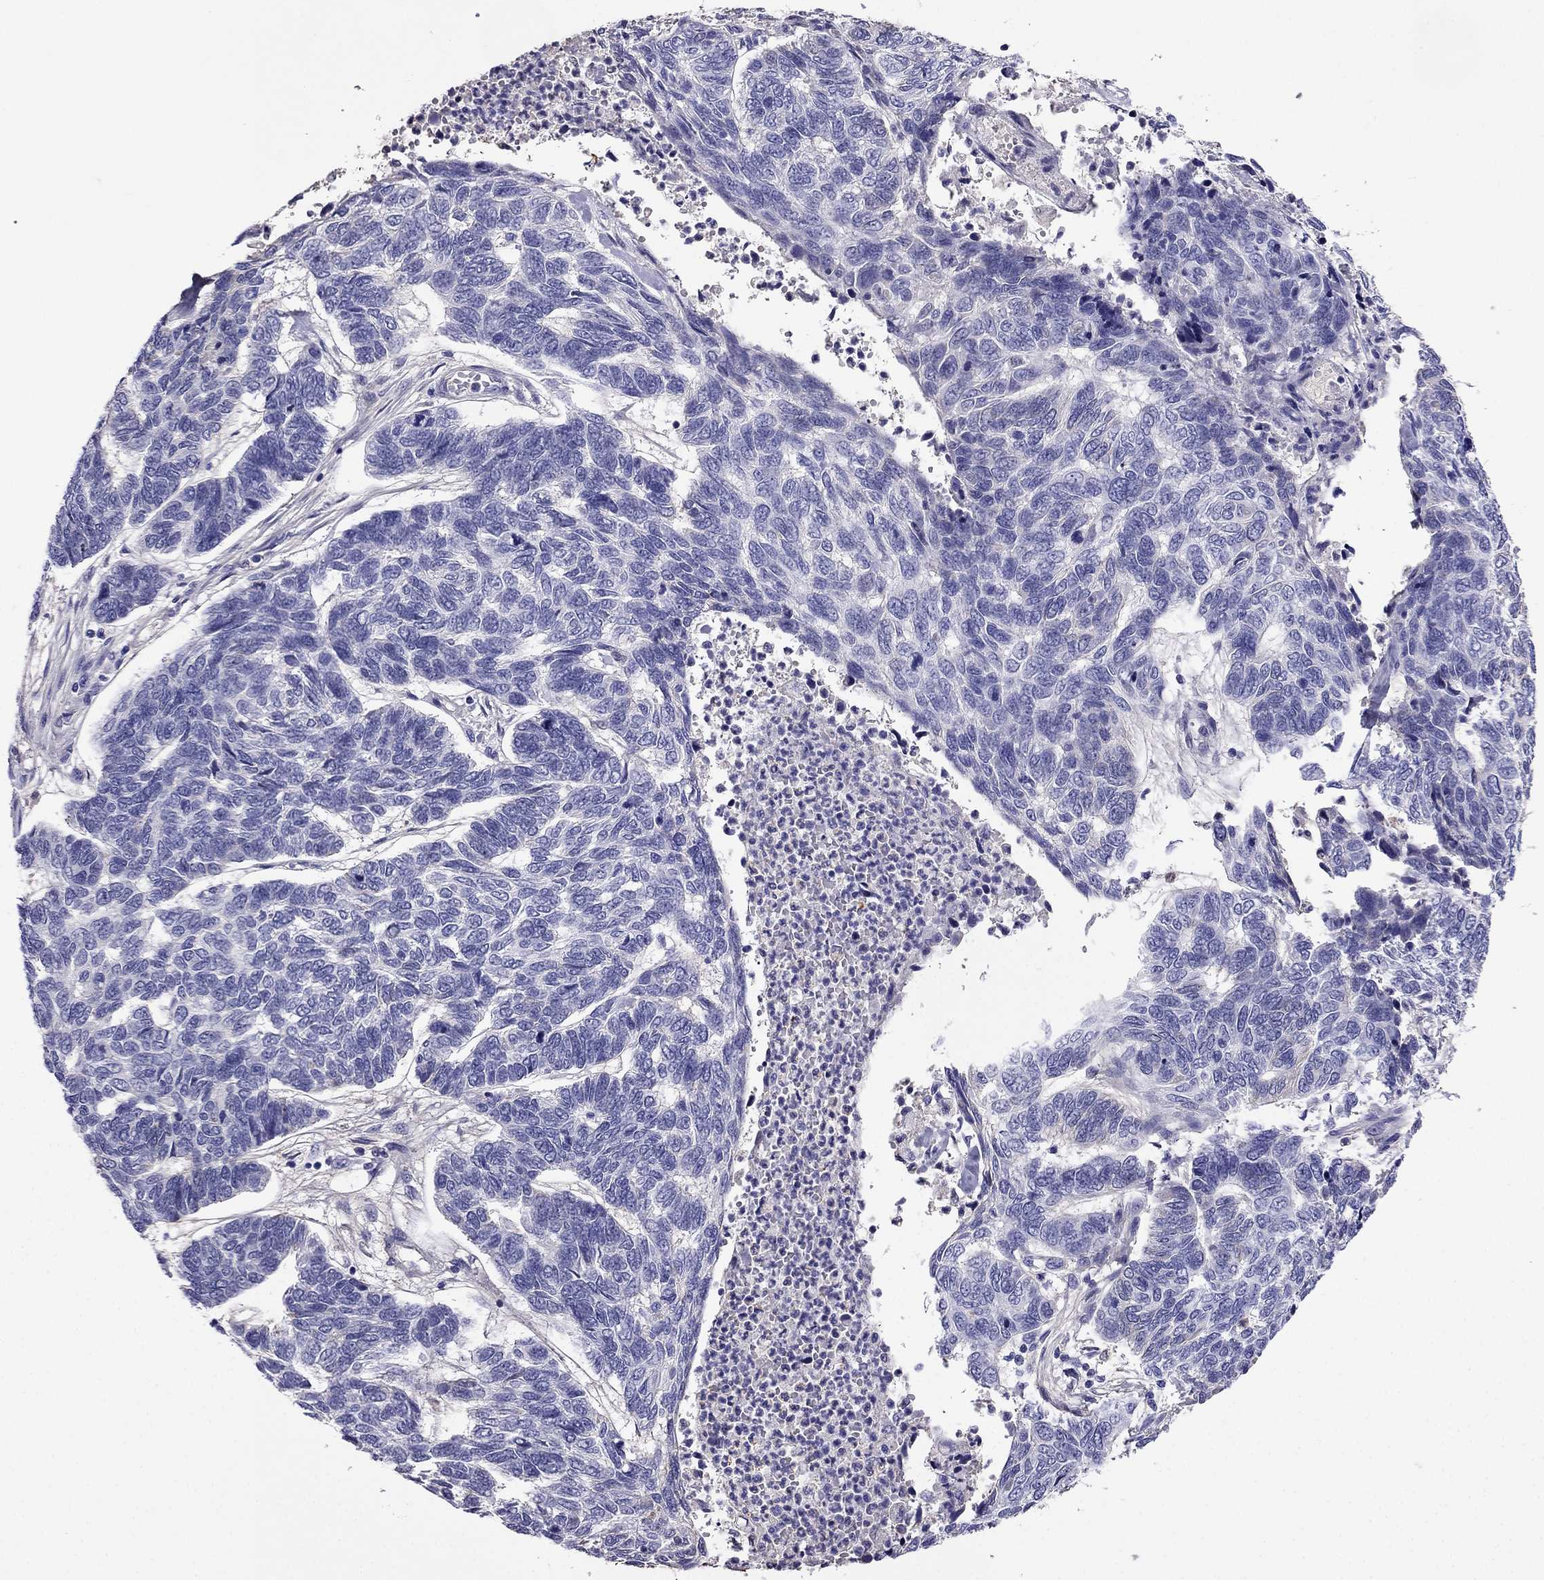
{"staining": {"intensity": "negative", "quantity": "none", "location": "none"}, "tissue": "skin cancer", "cell_type": "Tumor cells", "image_type": "cancer", "snomed": [{"axis": "morphology", "description": "Basal cell carcinoma"}, {"axis": "topography", "description": "Skin"}], "caption": "Protein analysis of skin cancer shows no significant expression in tumor cells. (Stains: DAB (3,3'-diaminobenzidine) immunohistochemistry with hematoxylin counter stain, Microscopy: brightfield microscopy at high magnification).", "gene": "TBC1D21", "patient": {"sex": "female", "age": 65}}